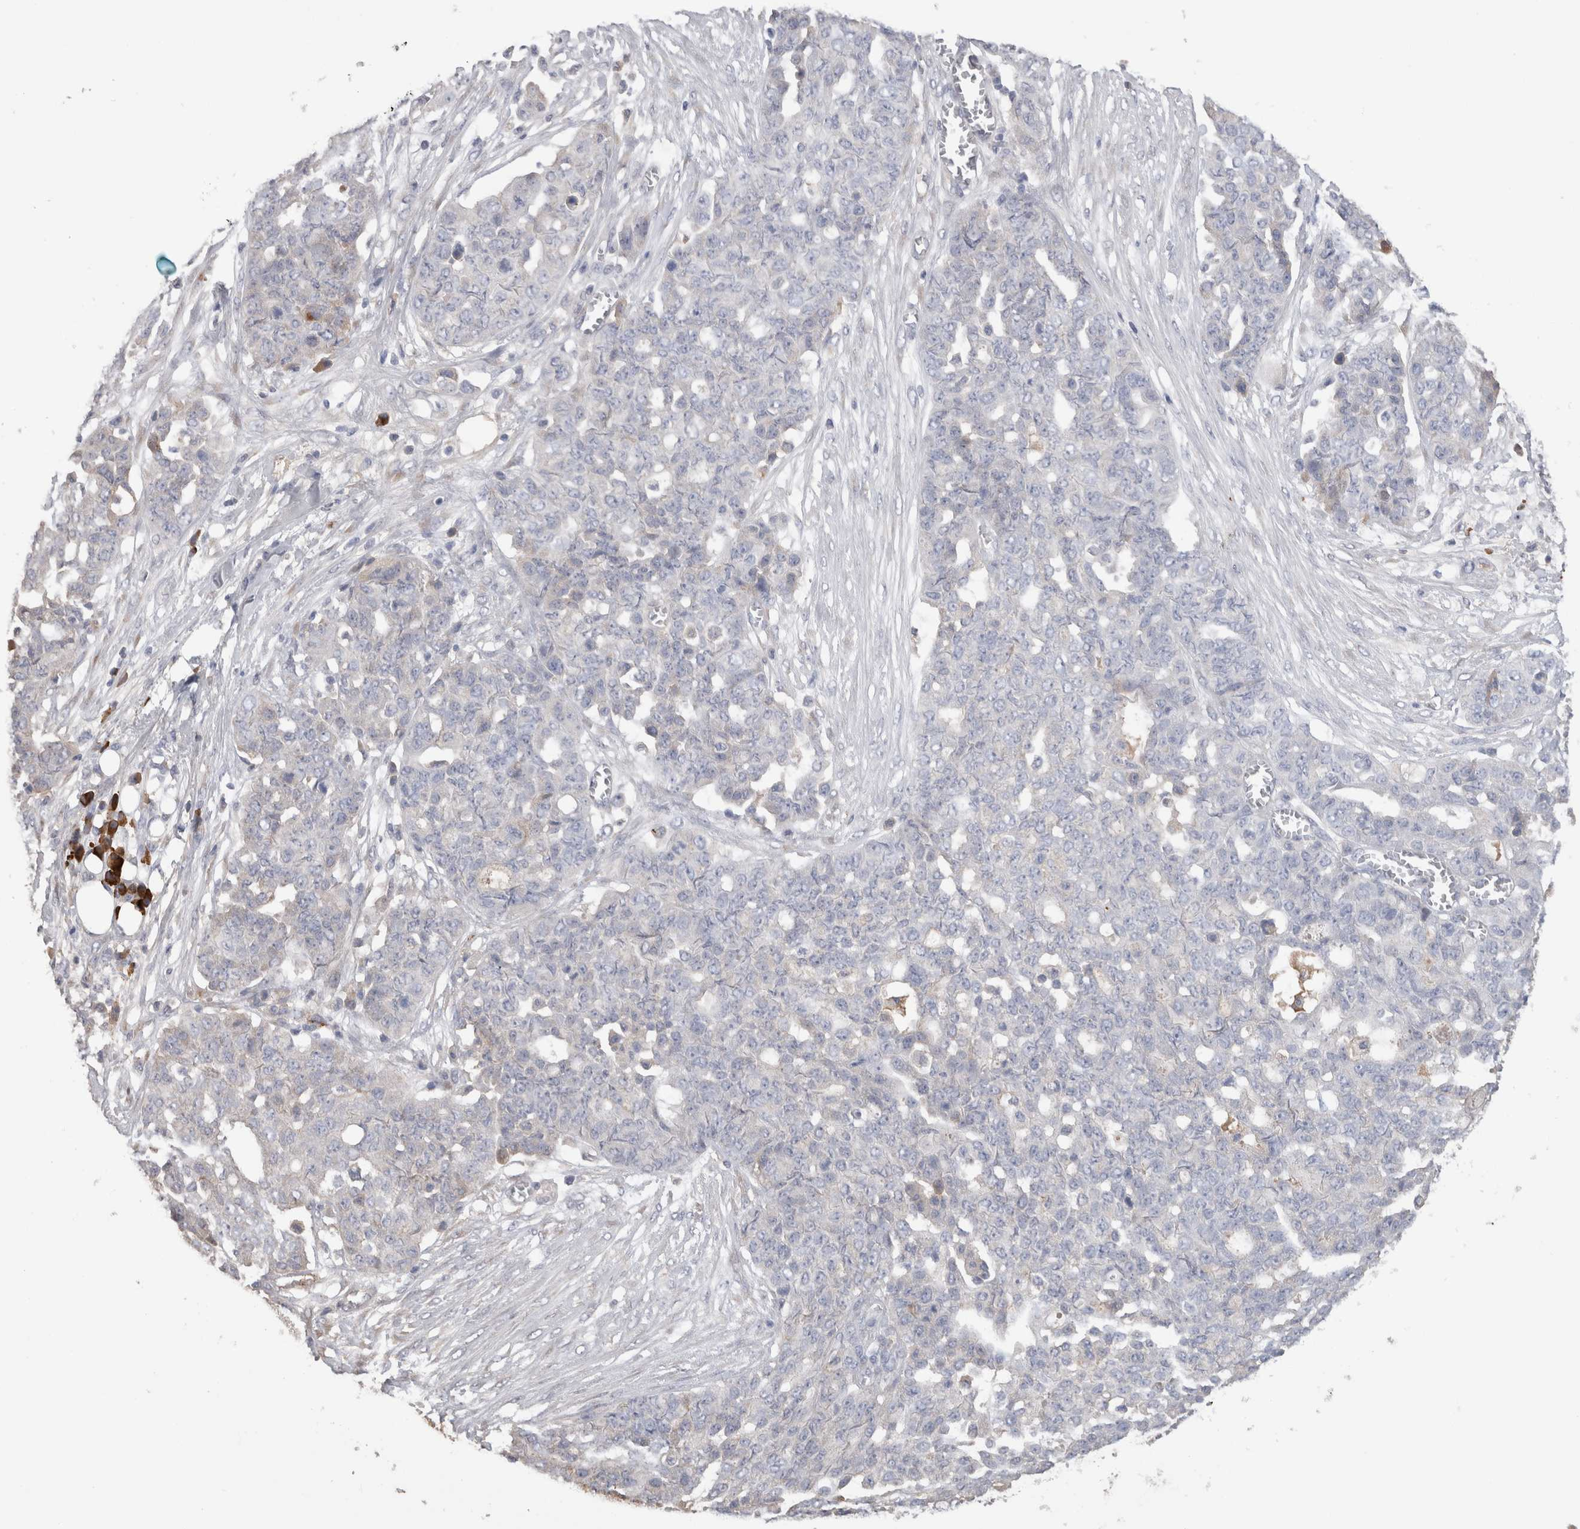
{"staining": {"intensity": "negative", "quantity": "none", "location": "none"}, "tissue": "ovarian cancer", "cell_type": "Tumor cells", "image_type": "cancer", "snomed": [{"axis": "morphology", "description": "Cystadenocarcinoma, serous, NOS"}, {"axis": "topography", "description": "Soft tissue"}, {"axis": "topography", "description": "Ovary"}], "caption": "Immunohistochemical staining of human serous cystadenocarcinoma (ovarian) demonstrates no significant expression in tumor cells.", "gene": "PPP3CC", "patient": {"sex": "female", "age": 57}}